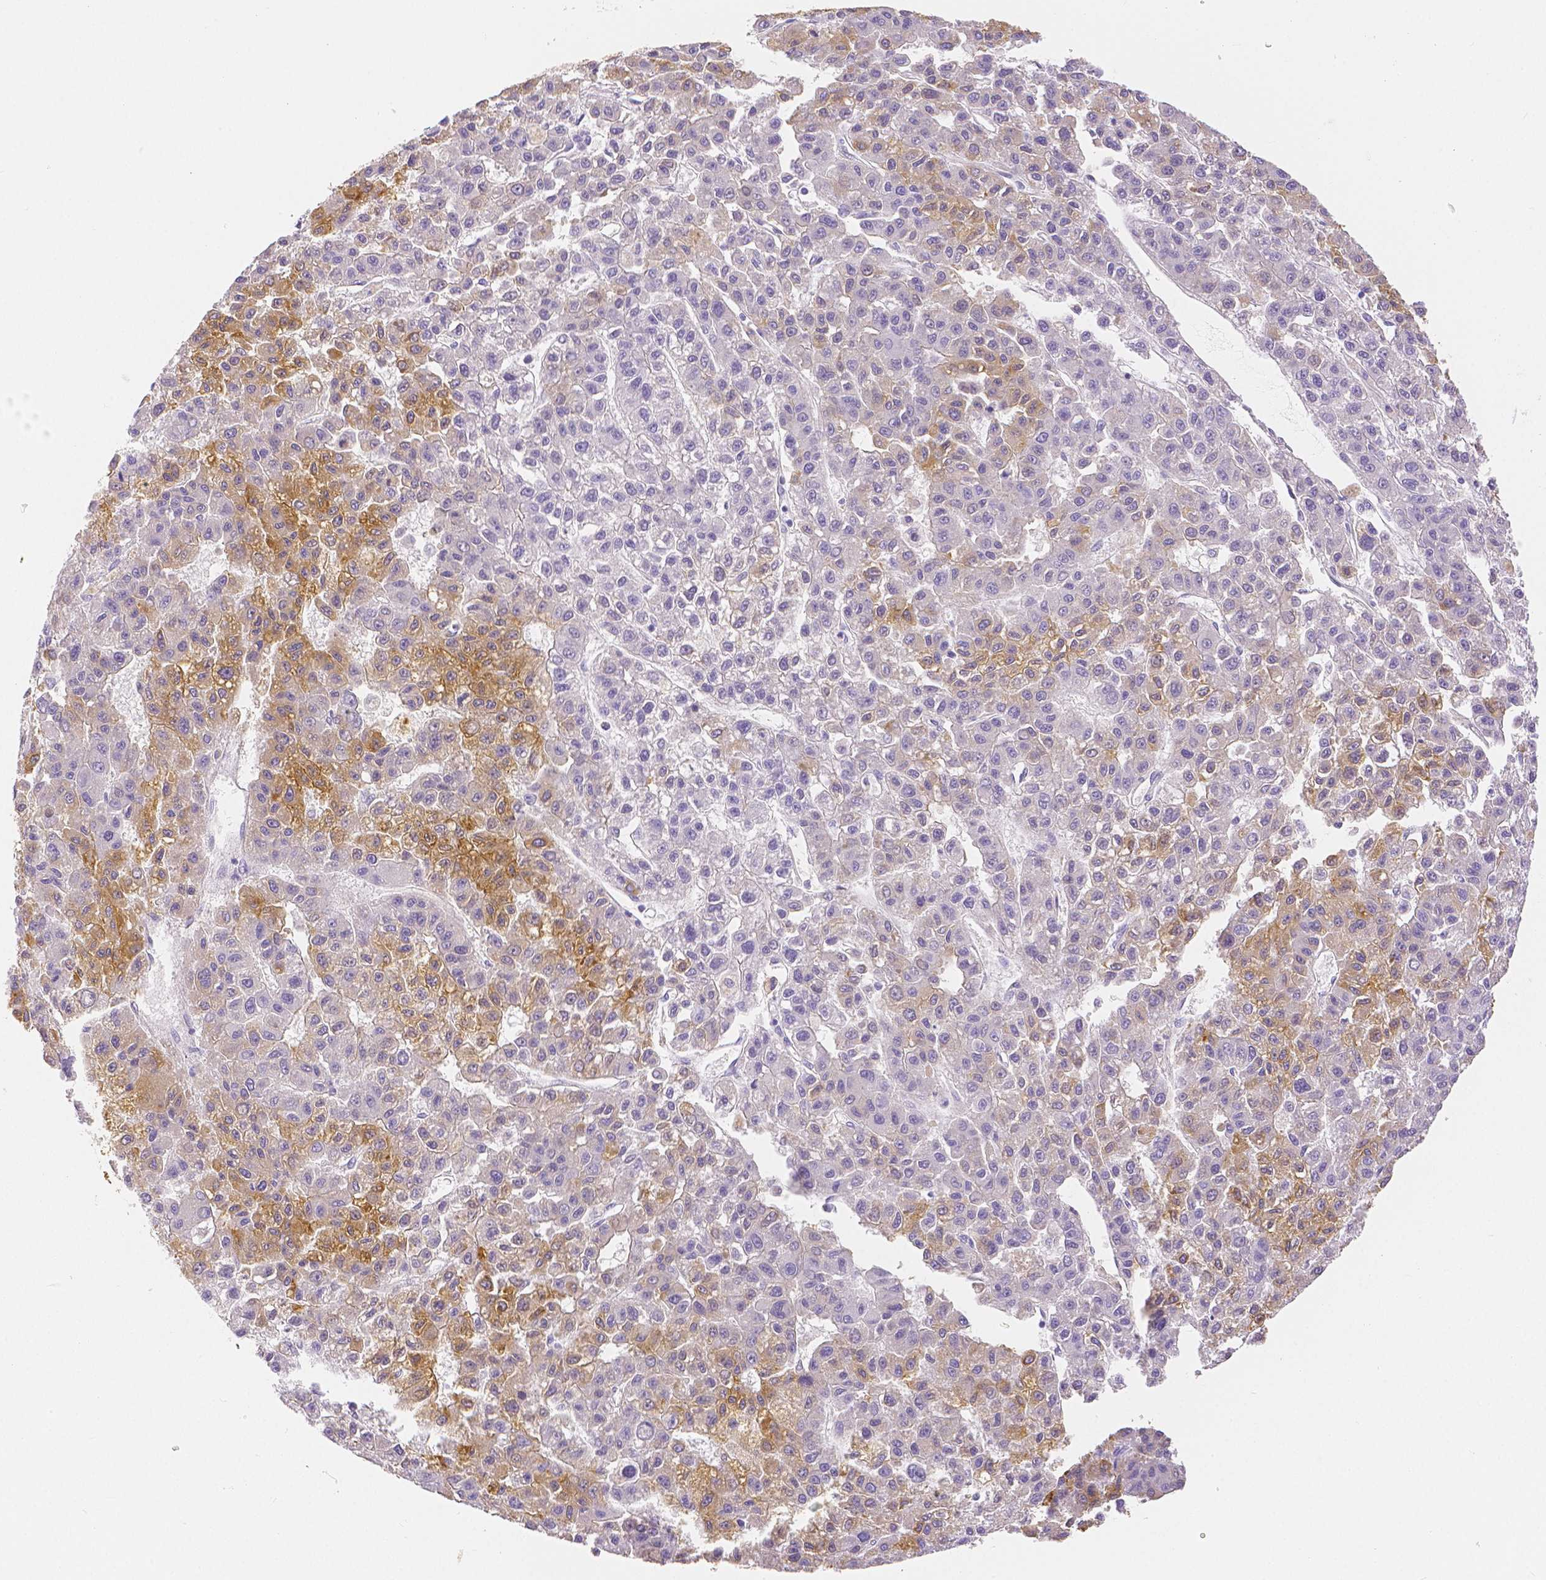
{"staining": {"intensity": "moderate", "quantity": "25%-75%", "location": "cytoplasmic/membranous"}, "tissue": "liver cancer", "cell_type": "Tumor cells", "image_type": "cancer", "snomed": [{"axis": "morphology", "description": "Carcinoma, Hepatocellular, NOS"}, {"axis": "topography", "description": "Liver"}], "caption": "Liver cancer (hepatocellular carcinoma) stained with IHC exhibits moderate cytoplasmic/membranous staining in about 25%-75% of tumor cells.", "gene": "SLC27A5", "patient": {"sex": "male", "age": 70}}